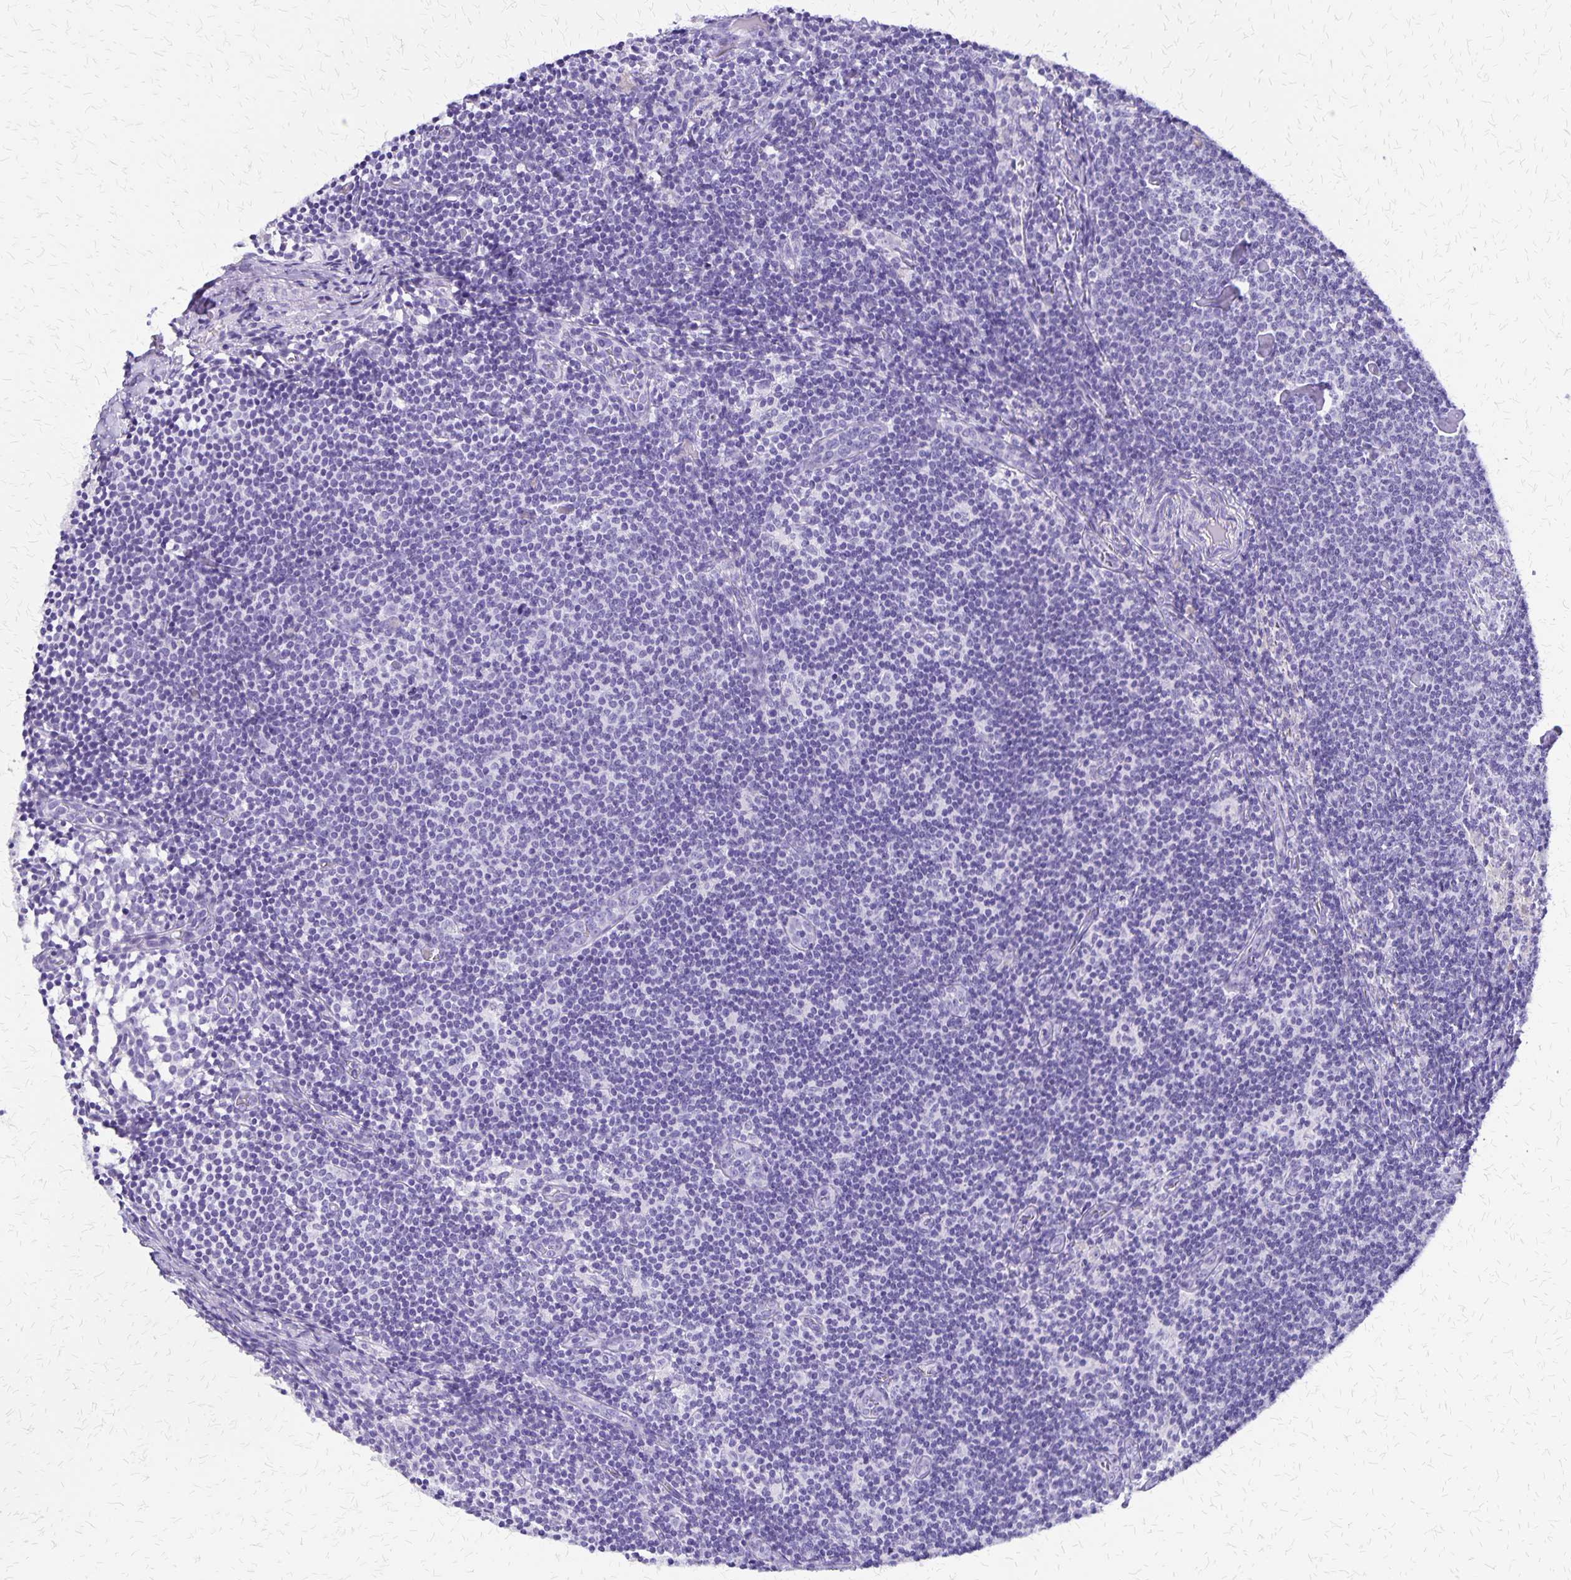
{"staining": {"intensity": "negative", "quantity": "none", "location": "none"}, "tissue": "lymph node", "cell_type": "Germinal center cells", "image_type": "normal", "snomed": [{"axis": "morphology", "description": "Normal tissue, NOS"}, {"axis": "topography", "description": "Lymph node"}], "caption": "An immunohistochemistry photomicrograph of normal lymph node is shown. There is no staining in germinal center cells of lymph node.", "gene": "SLC13A2", "patient": {"sex": "female", "age": 41}}